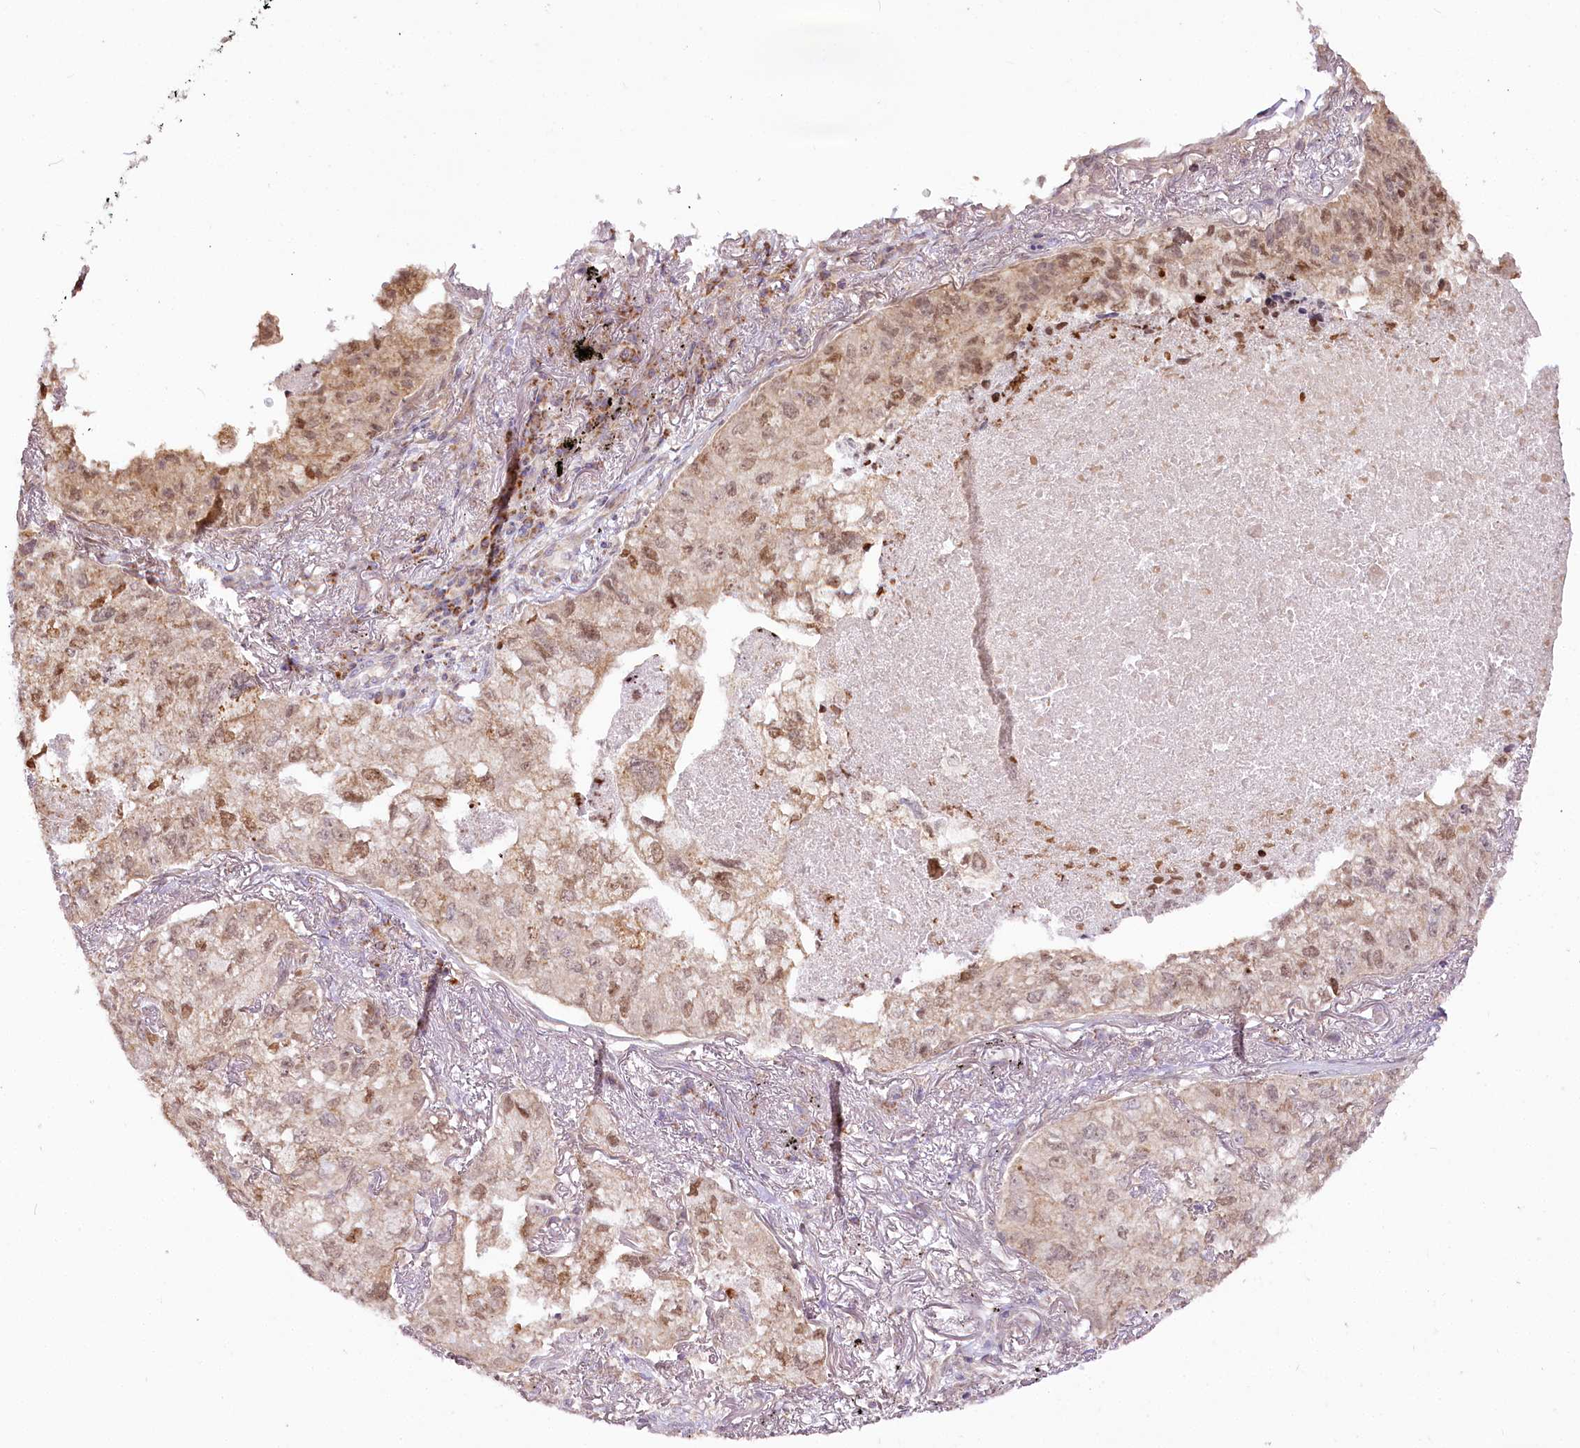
{"staining": {"intensity": "moderate", "quantity": "25%-75%", "location": "nuclear"}, "tissue": "lung cancer", "cell_type": "Tumor cells", "image_type": "cancer", "snomed": [{"axis": "morphology", "description": "Adenocarcinoma, NOS"}, {"axis": "topography", "description": "Lung"}], "caption": "Immunohistochemistry of human adenocarcinoma (lung) displays medium levels of moderate nuclear staining in approximately 25%-75% of tumor cells.", "gene": "ZNF226", "patient": {"sex": "male", "age": 65}}